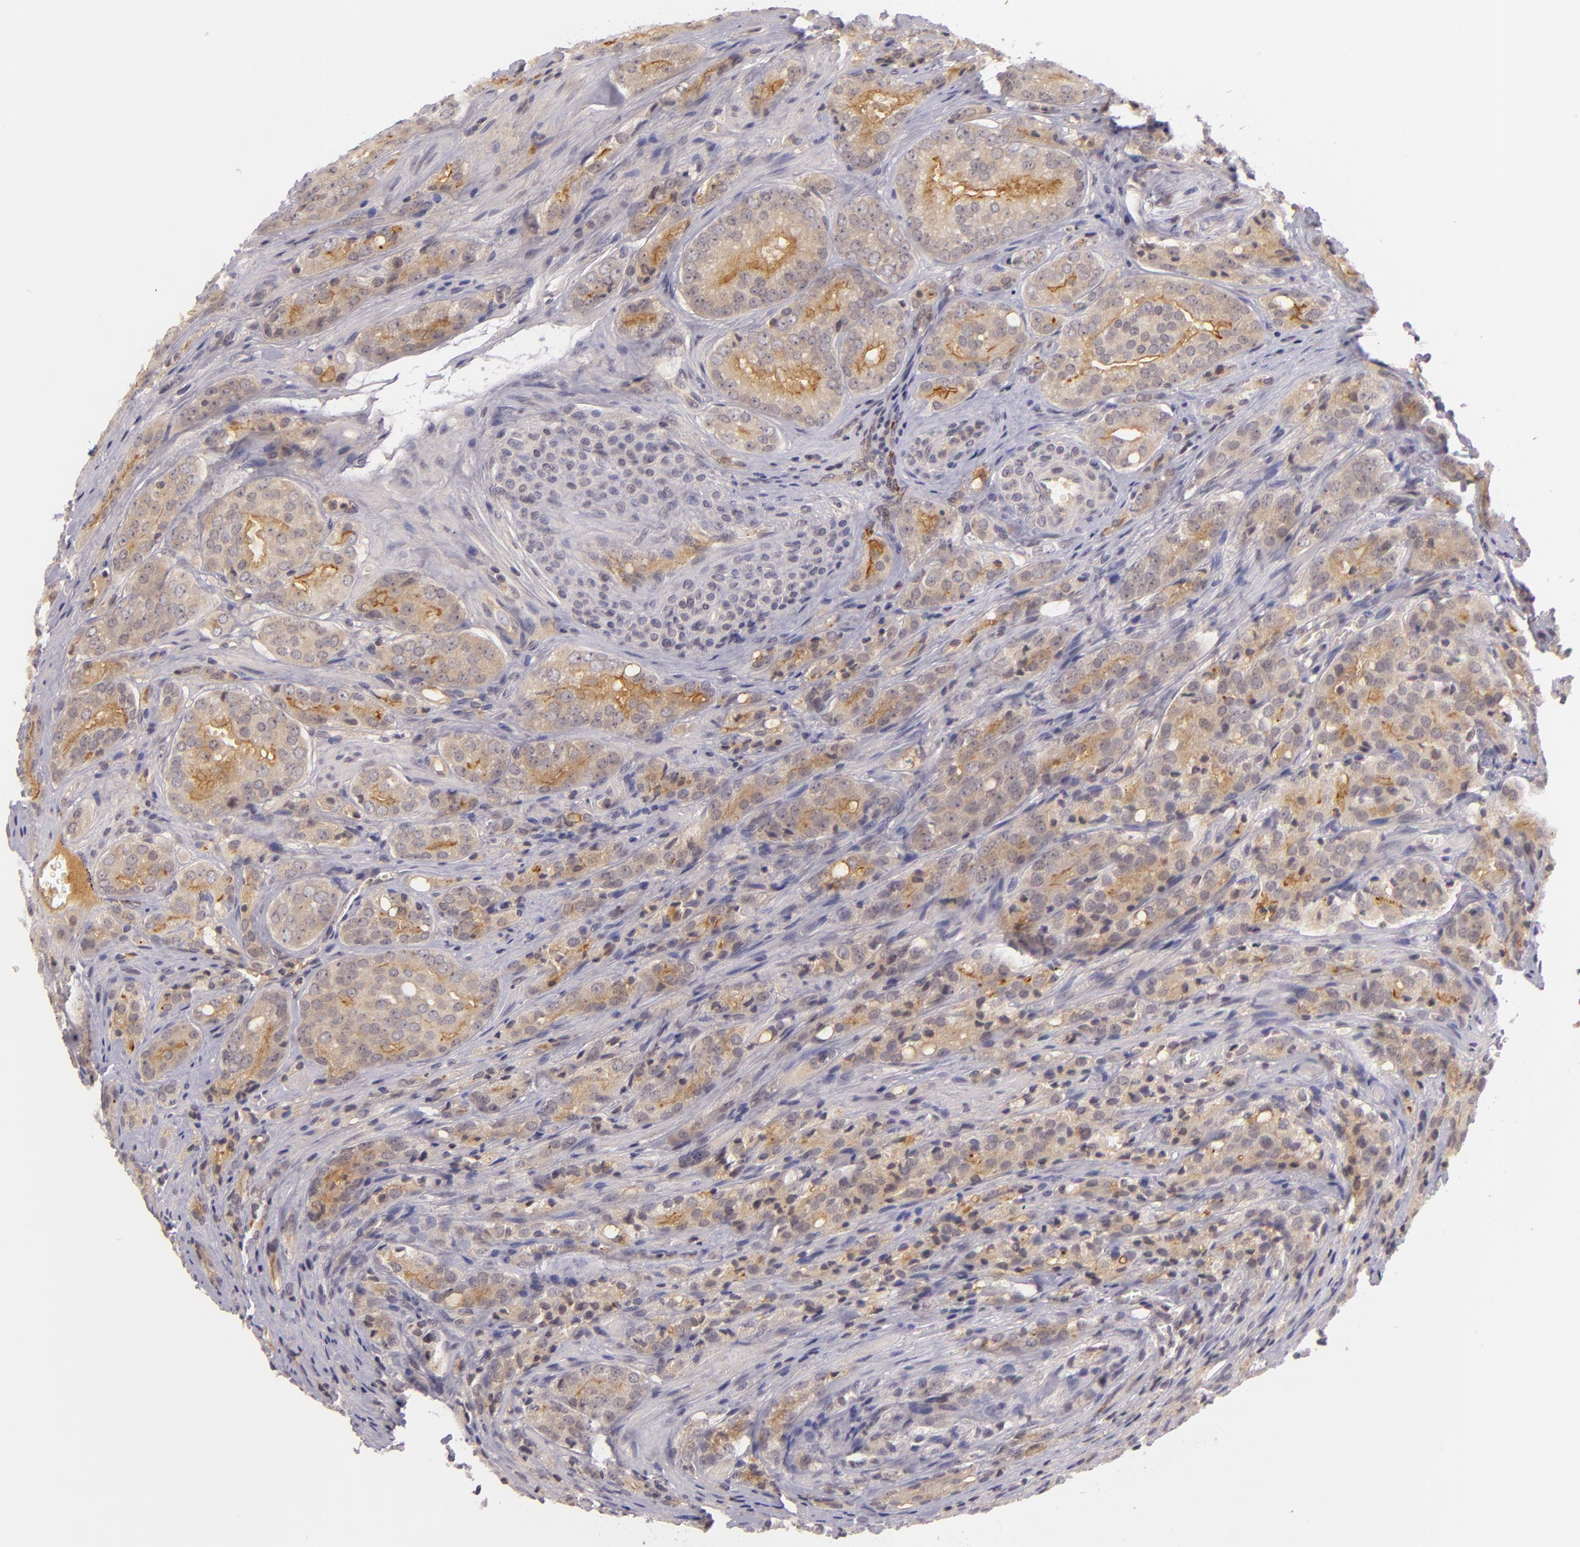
{"staining": {"intensity": "moderate", "quantity": ">75%", "location": "cytoplasmic/membranous"}, "tissue": "prostate cancer", "cell_type": "Tumor cells", "image_type": "cancer", "snomed": [{"axis": "morphology", "description": "Adenocarcinoma, Medium grade"}, {"axis": "topography", "description": "Prostate"}], "caption": "Immunohistochemical staining of adenocarcinoma (medium-grade) (prostate) reveals medium levels of moderate cytoplasmic/membranous staining in approximately >75% of tumor cells.", "gene": "CASP8", "patient": {"sex": "male", "age": 60}}